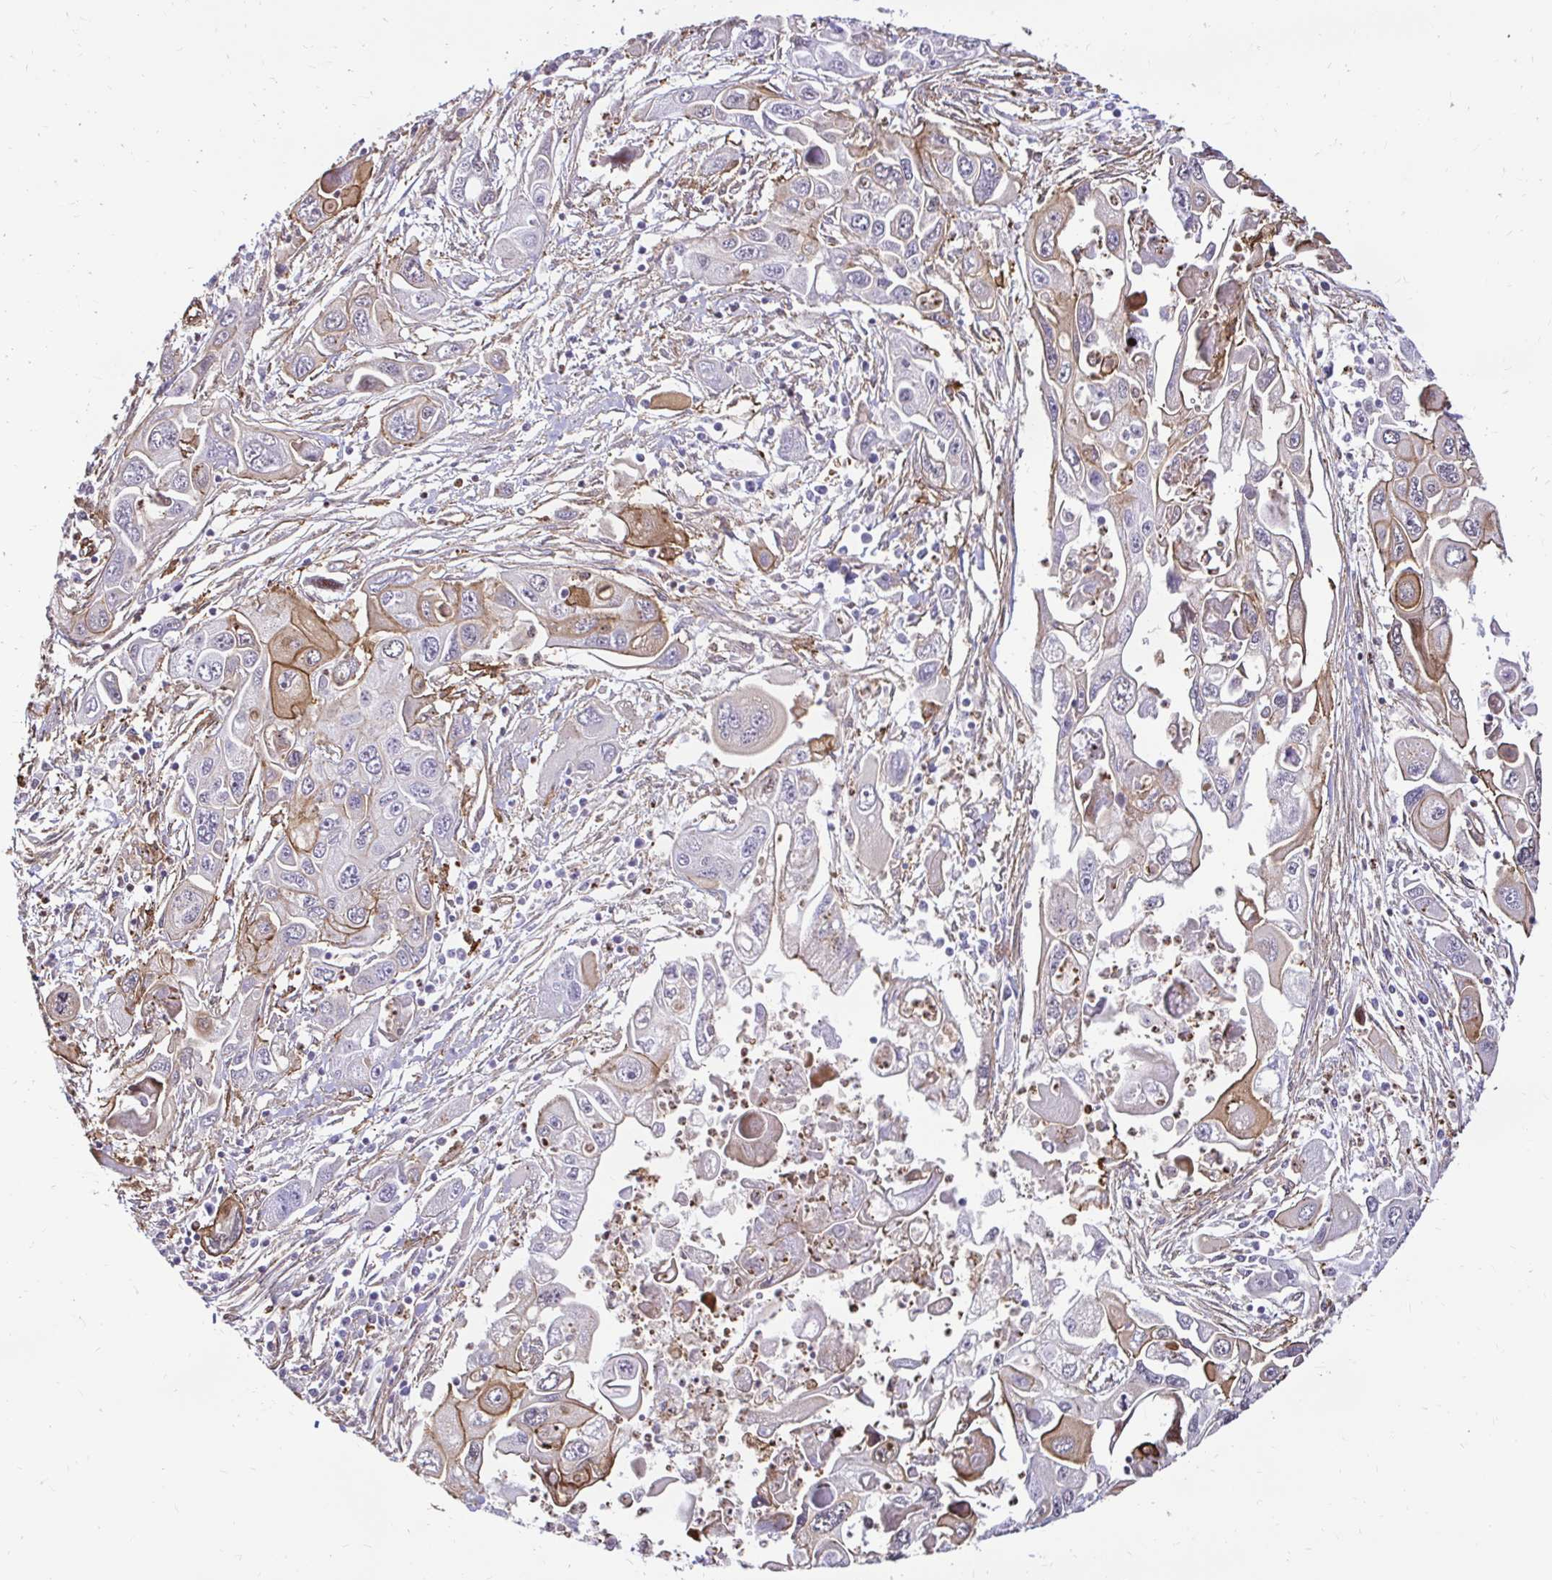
{"staining": {"intensity": "moderate", "quantity": "<25%", "location": "cytoplasmic/membranous"}, "tissue": "pancreatic cancer", "cell_type": "Tumor cells", "image_type": "cancer", "snomed": [{"axis": "morphology", "description": "Adenocarcinoma, NOS"}, {"axis": "topography", "description": "Pancreas"}], "caption": "A high-resolution micrograph shows immunohistochemistry staining of pancreatic adenocarcinoma, which reveals moderate cytoplasmic/membranous positivity in about <25% of tumor cells. (Stains: DAB (3,3'-diaminobenzidine) in brown, nuclei in blue, Microscopy: brightfield microscopy at high magnification).", "gene": "GSN", "patient": {"sex": "male", "age": 70}}